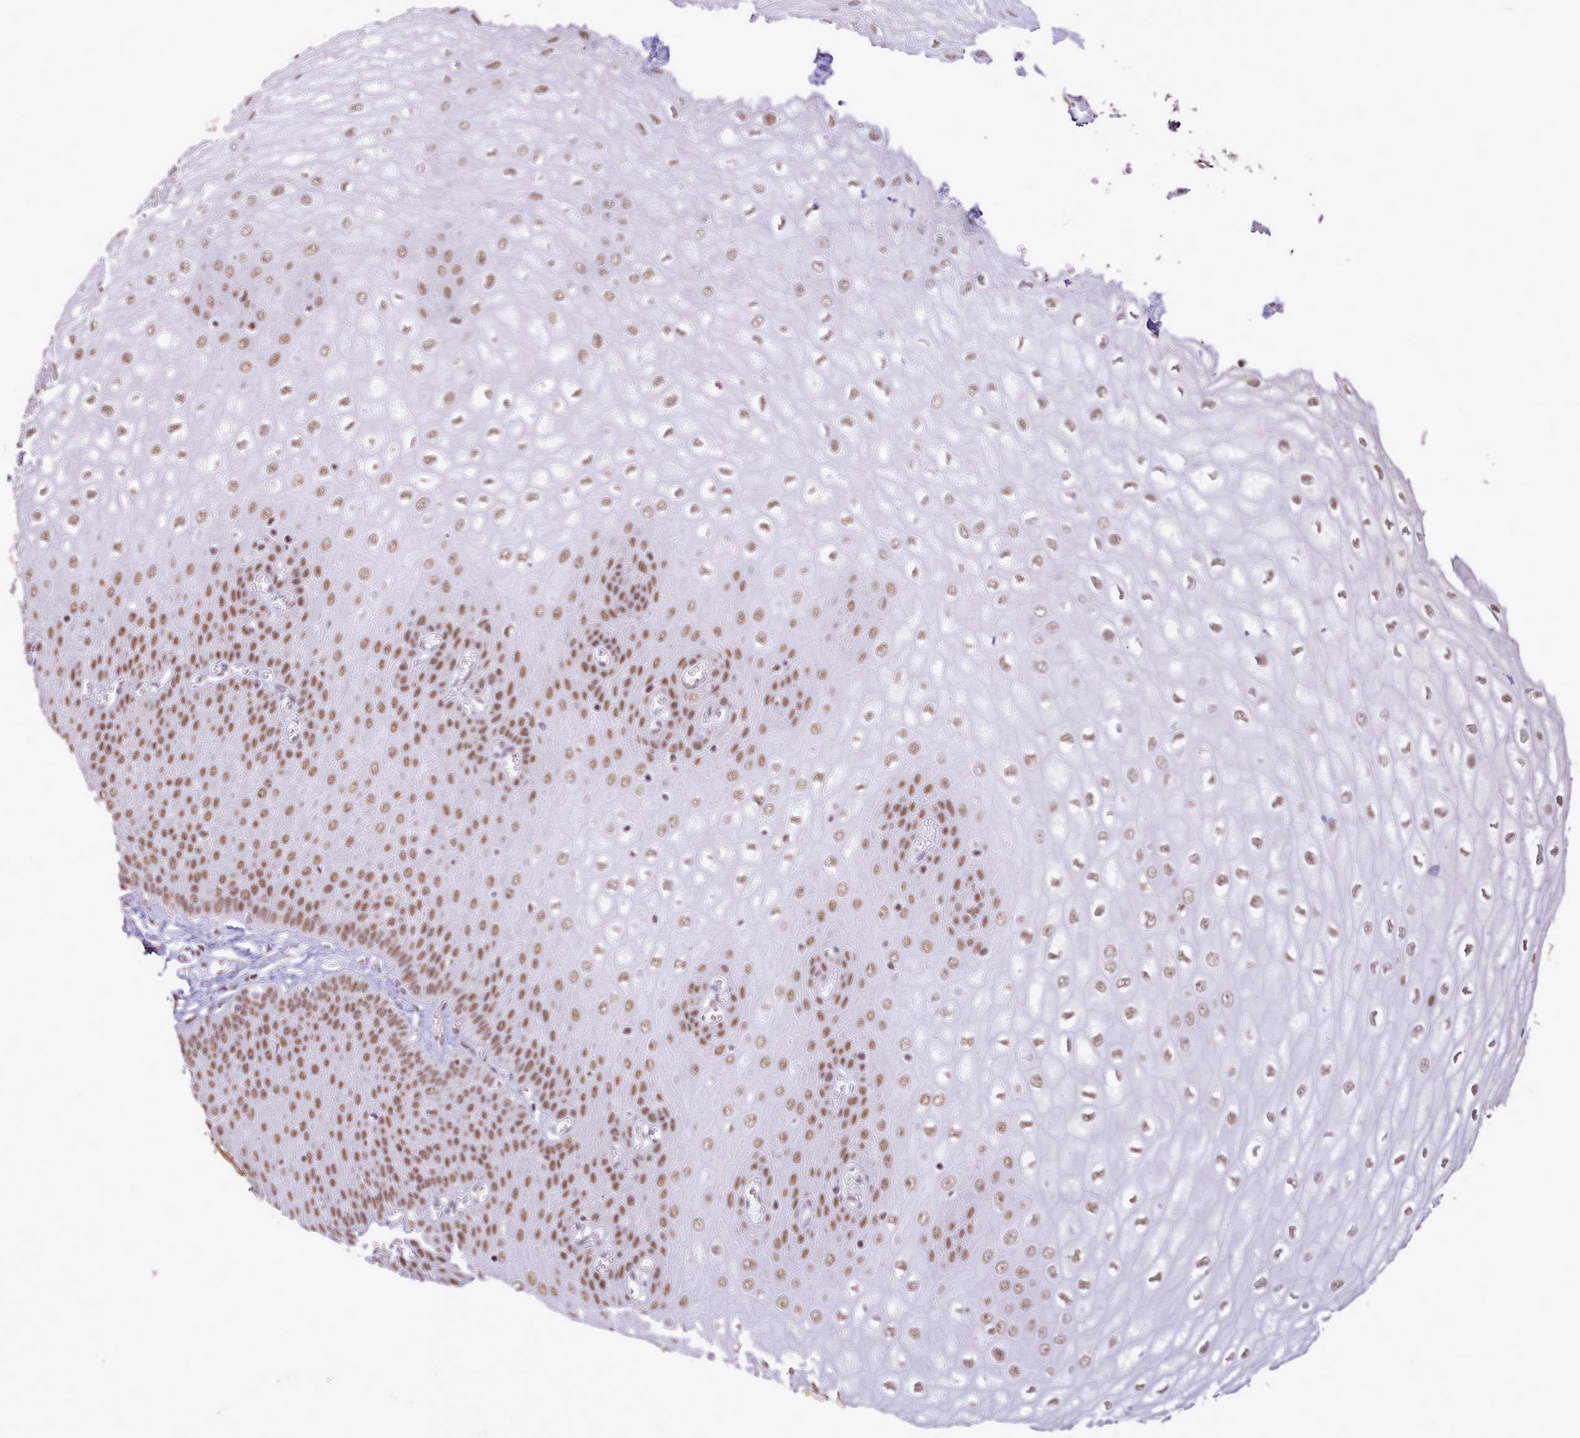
{"staining": {"intensity": "strong", "quantity": ">75%", "location": "nuclear"}, "tissue": "esophagus", "cell_type": "Squamous epithelial cells", "image_type": "normal", "snomed": [{"axis": "morphology", "description": "Normal tissue, NOS"}, {"axis": "topography", "description": "Esophagus"}], "caption": "Immunohistochemistry histopathology image of unremarkable esophagus: human esophagus stained using immunohistochemistry (IHC) exhibits high levels of strong protein expression localized specifically in the nuclear of squamous epithelial cells, appearing as a nuclear brown color.", "gene": "TAF15", "patient": {"sex": "male", "age": 60}}